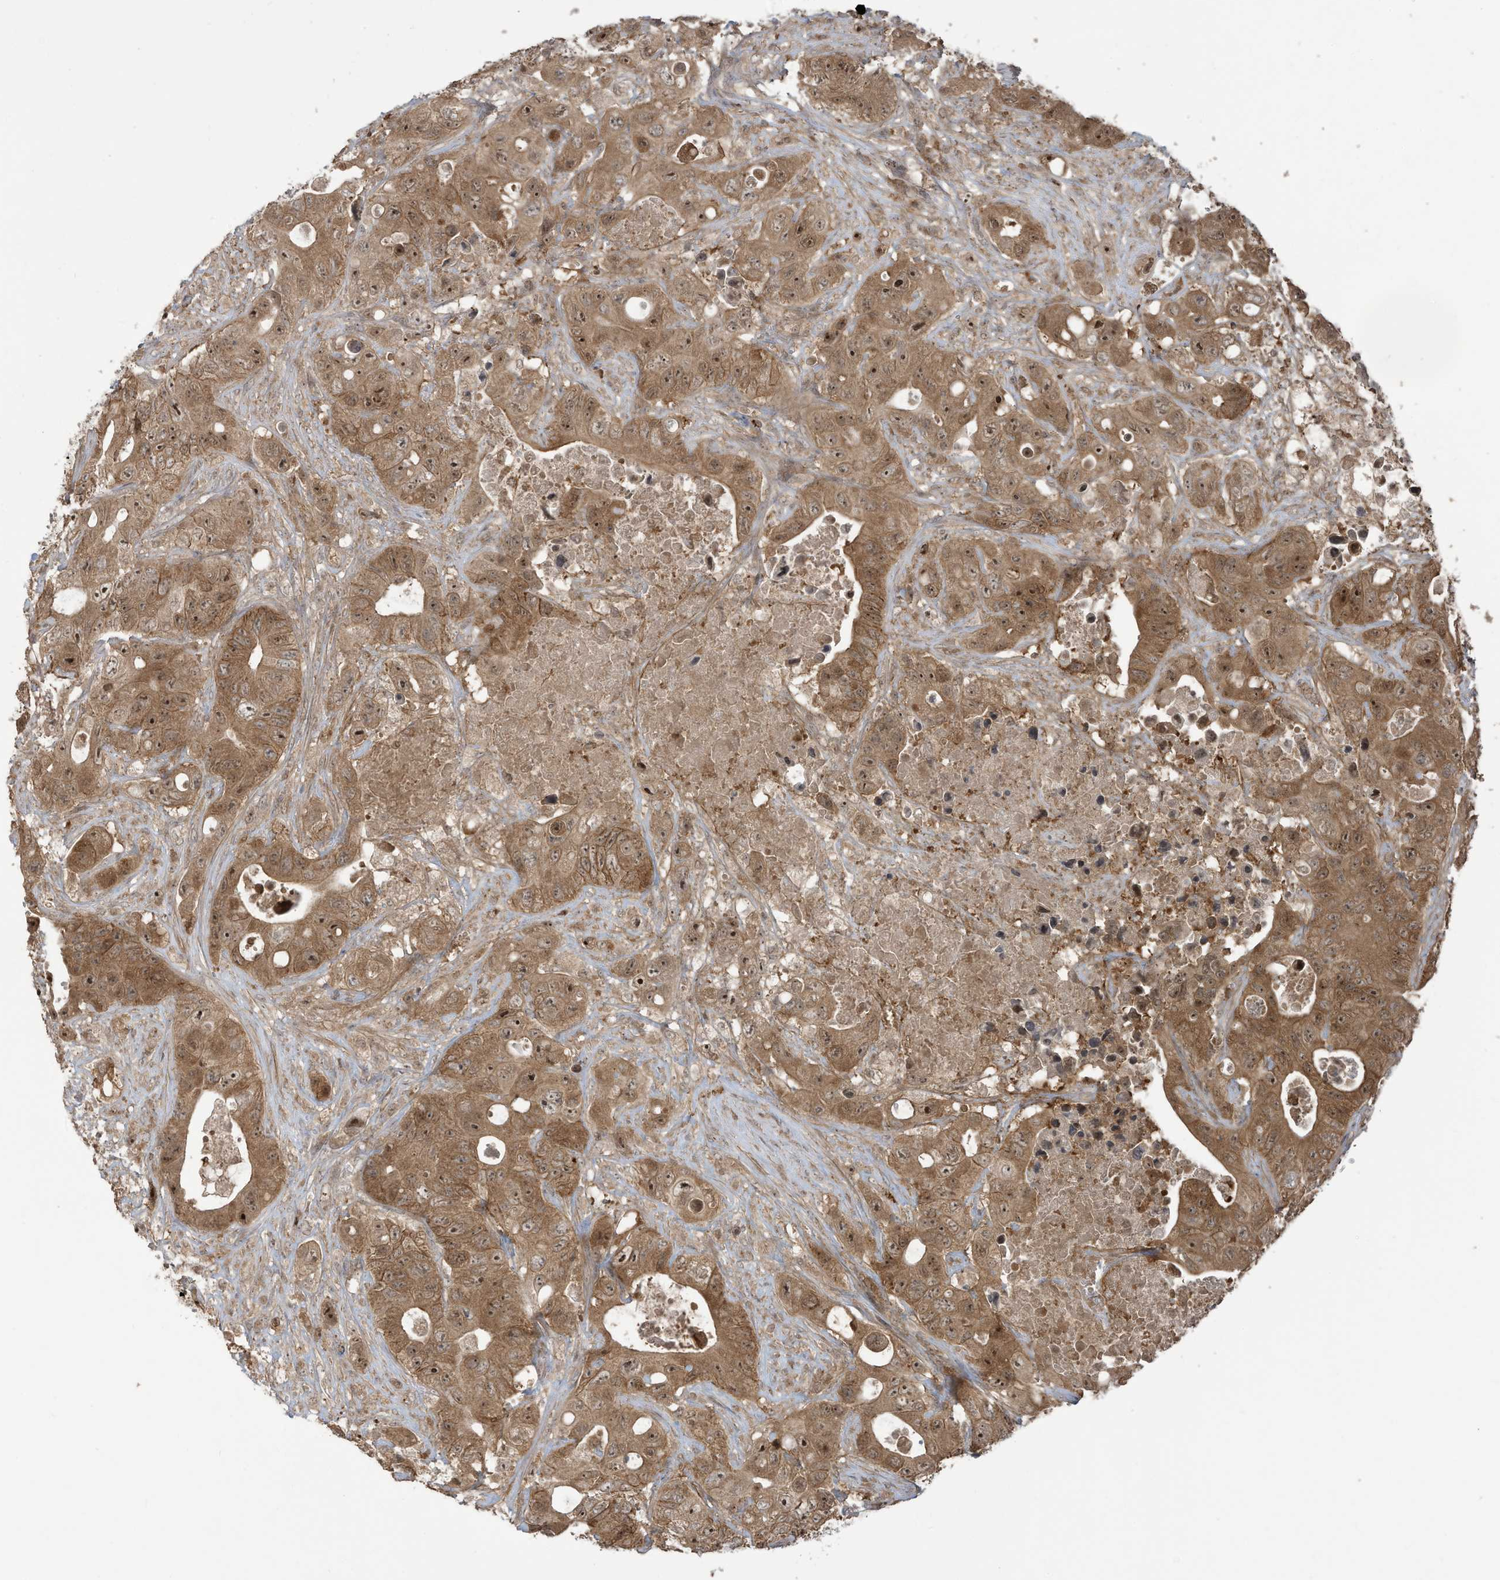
{"staining": {"intensity": "strong", "quantity": ">75%", "location": "cytoplasmic/membranous,nuclear"}, "tissue": "colorectal cancer", "cell_type": "Tumor cells", "image_type": "cancer", "snomed": [{"axis": "morphology", "description": "Adenocarcinoma, NOS"}, {"axis": "topography", "description": "Colon"}], "caption": "DAB immunohistochemical staining of colorectal cancer (adenocarcinoma) displays strong cytoplasmic/membranous and nuclear protein staining in approximately >75% of tumor cells. Immunohistochemistry stains the protein of interest in brown and the nuclei are stained blue.", "gene": "CARF", "patient": {"sex": "female", "age": 46}}